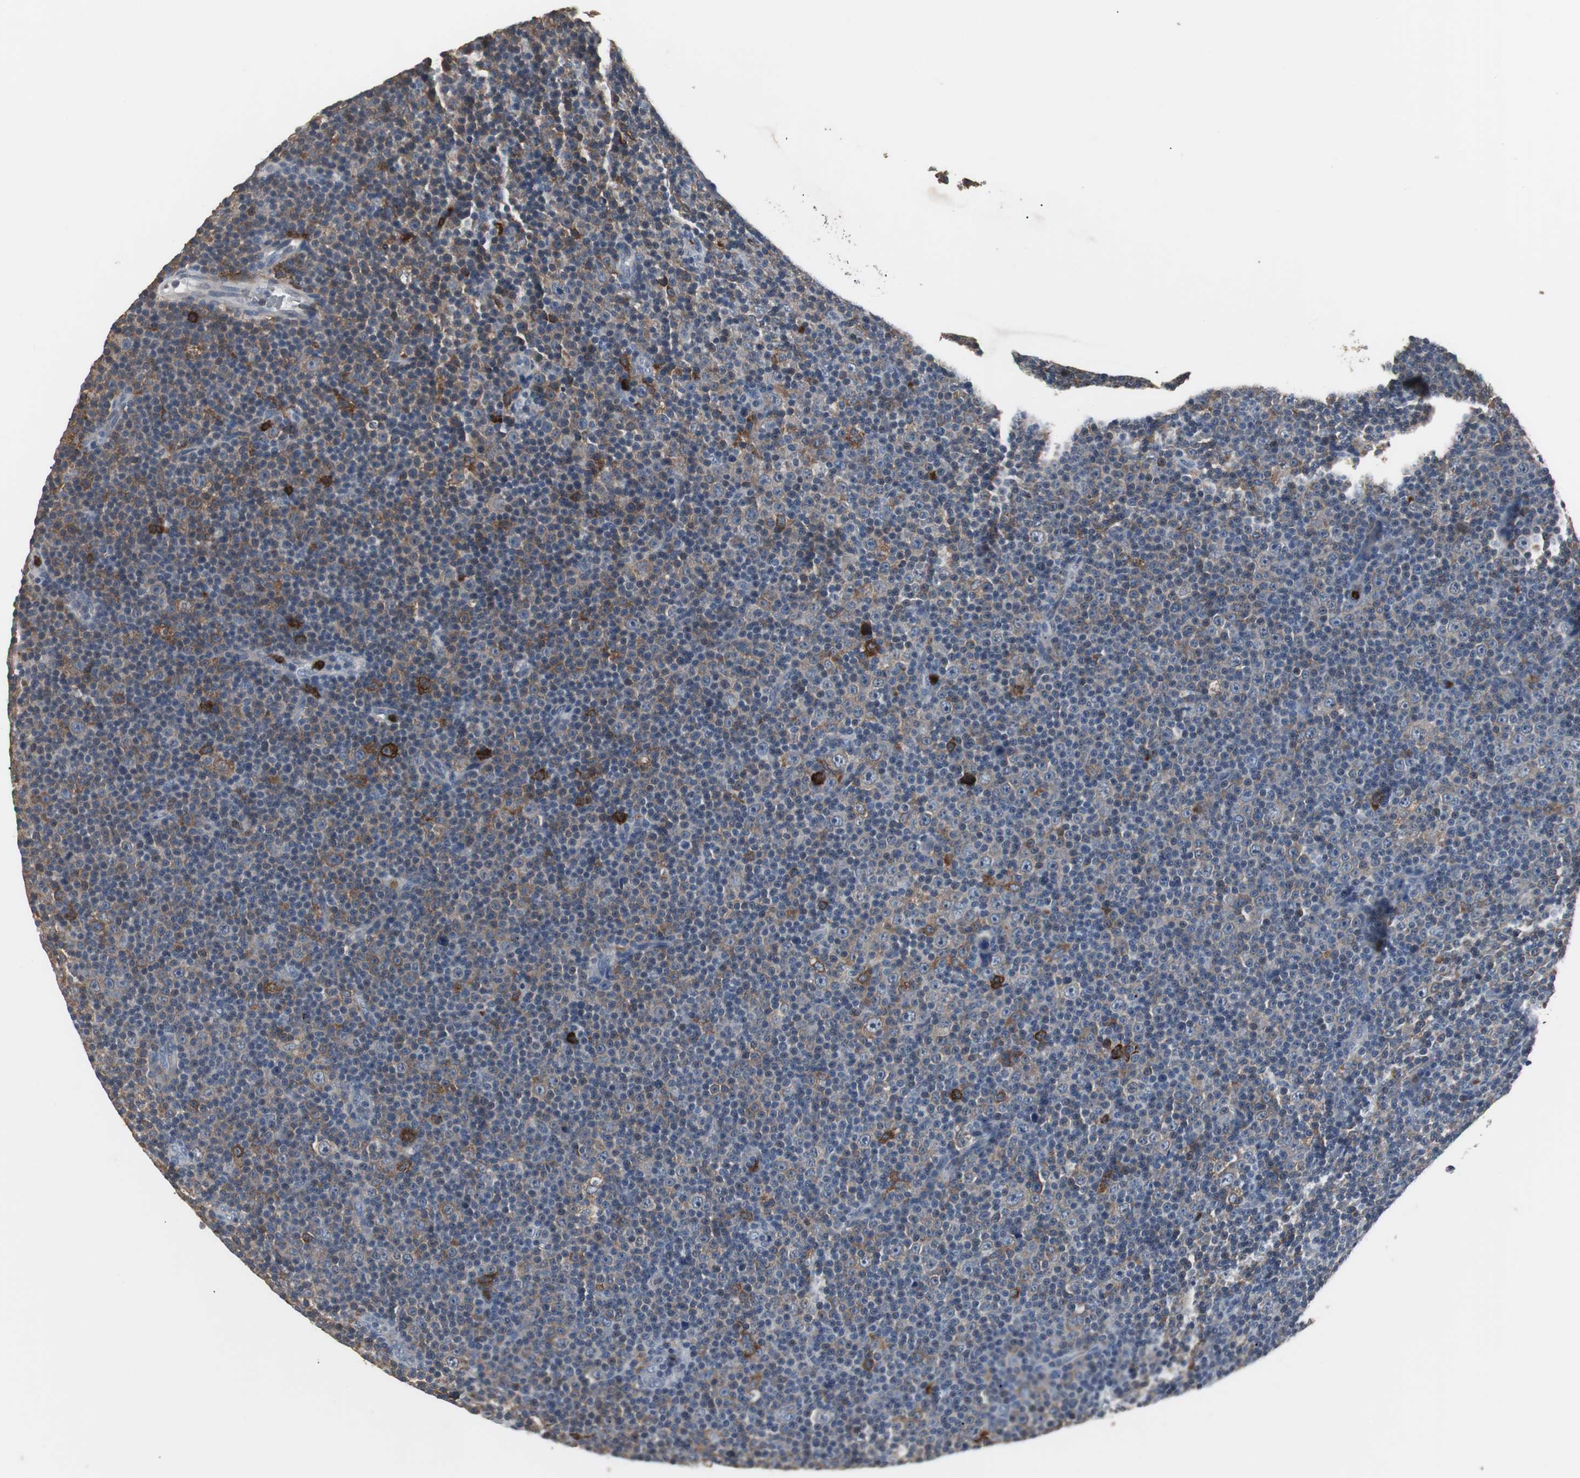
{"staining": {"intensity": "negative", "quantity": "none", "location": "none"}, "tissue": "lymphoma", "cell_type": "Tumor cells", "image_type": "cancer", "snomed": [{"axis": "morphology", "description": "Malignant lymphoma, non-Hodgkin's type, Low grade"}, {"axis": "topography", "description": "Lymph node"}], "caption": "Tumor cells are negative for protein expression in human malignant lymphoma, non-Hodgkin's type (low-grade).", "gene": "NCF2", "patient": {"sex": "female", "age": 67}}